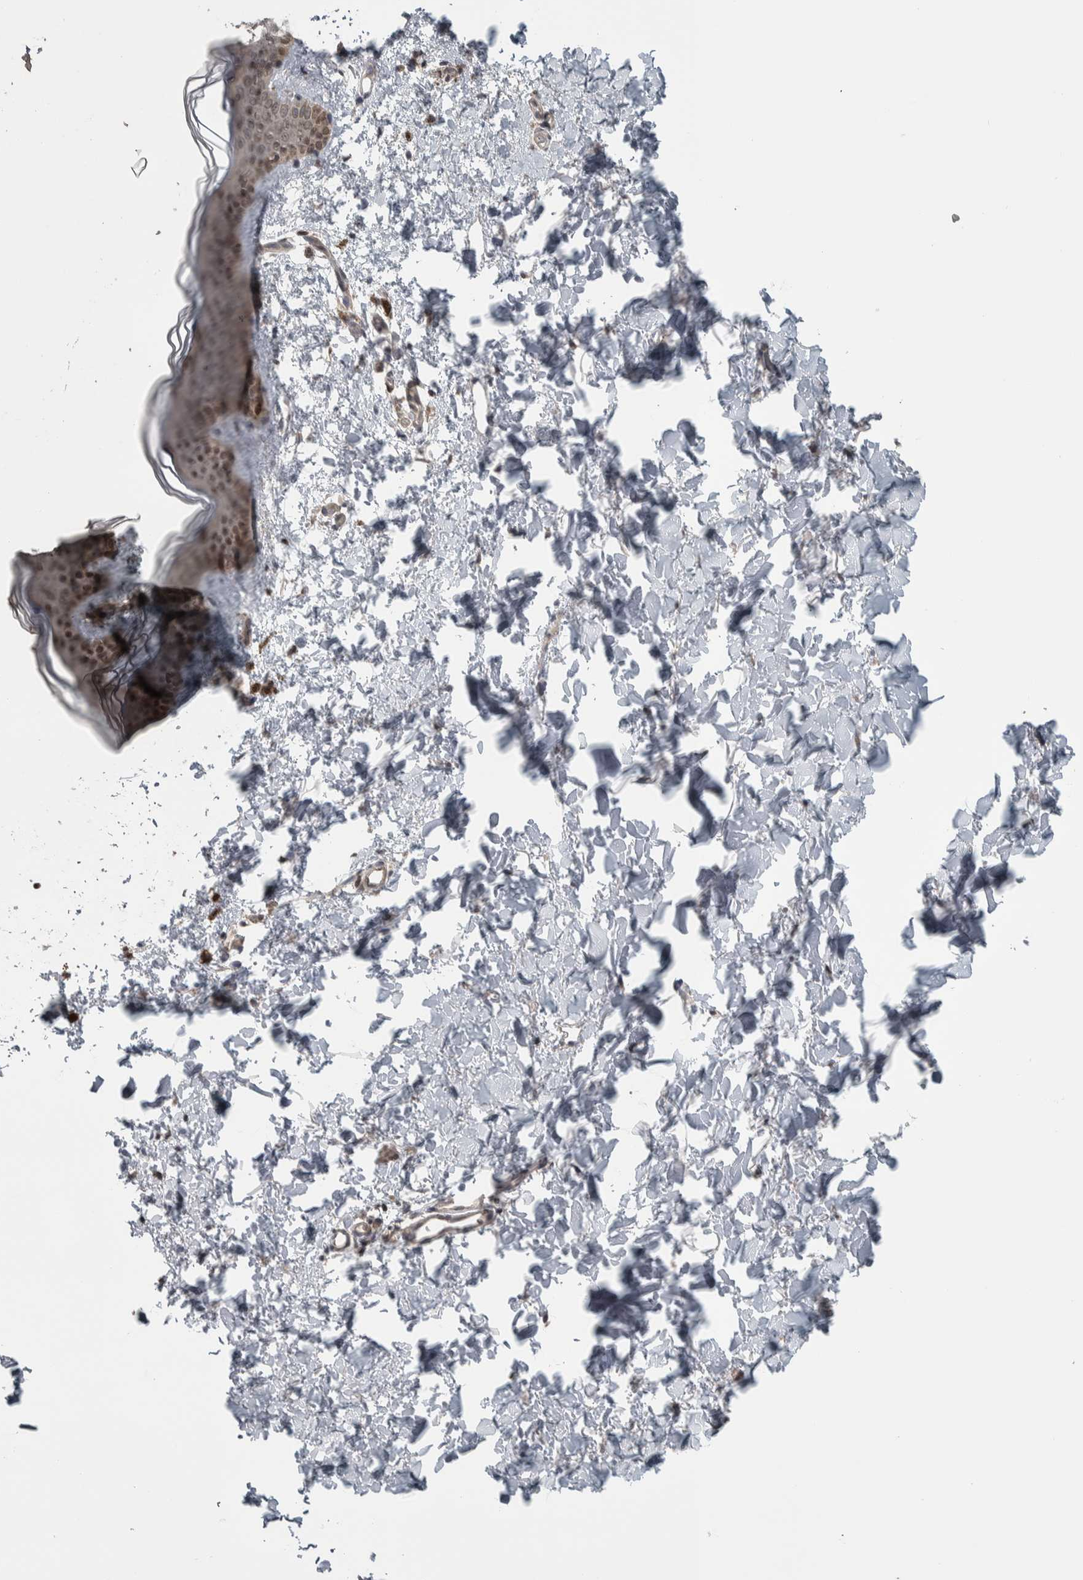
{"staining": {"intensity": "weak", "quantity": ">75%", "location": "cytoplasmic/membranous,nuclear"}, "tissue": "skin", "cell_type": "Fibroblasts", "image_type": "normal", "snomed": [{"axis": "morphology", "description": "Normal tissue, NOS"}, {"axis": "topography", "description": "Skin"}], "caption": "About >75% of fibroblasts in normal human skin demonstrate weak cytoplasmic/membranous,nuclear protein expression as visualized by brown immunohistochemical staining.", "gene": "CWC27", "patient": {"sex": "female", "age": 46}}